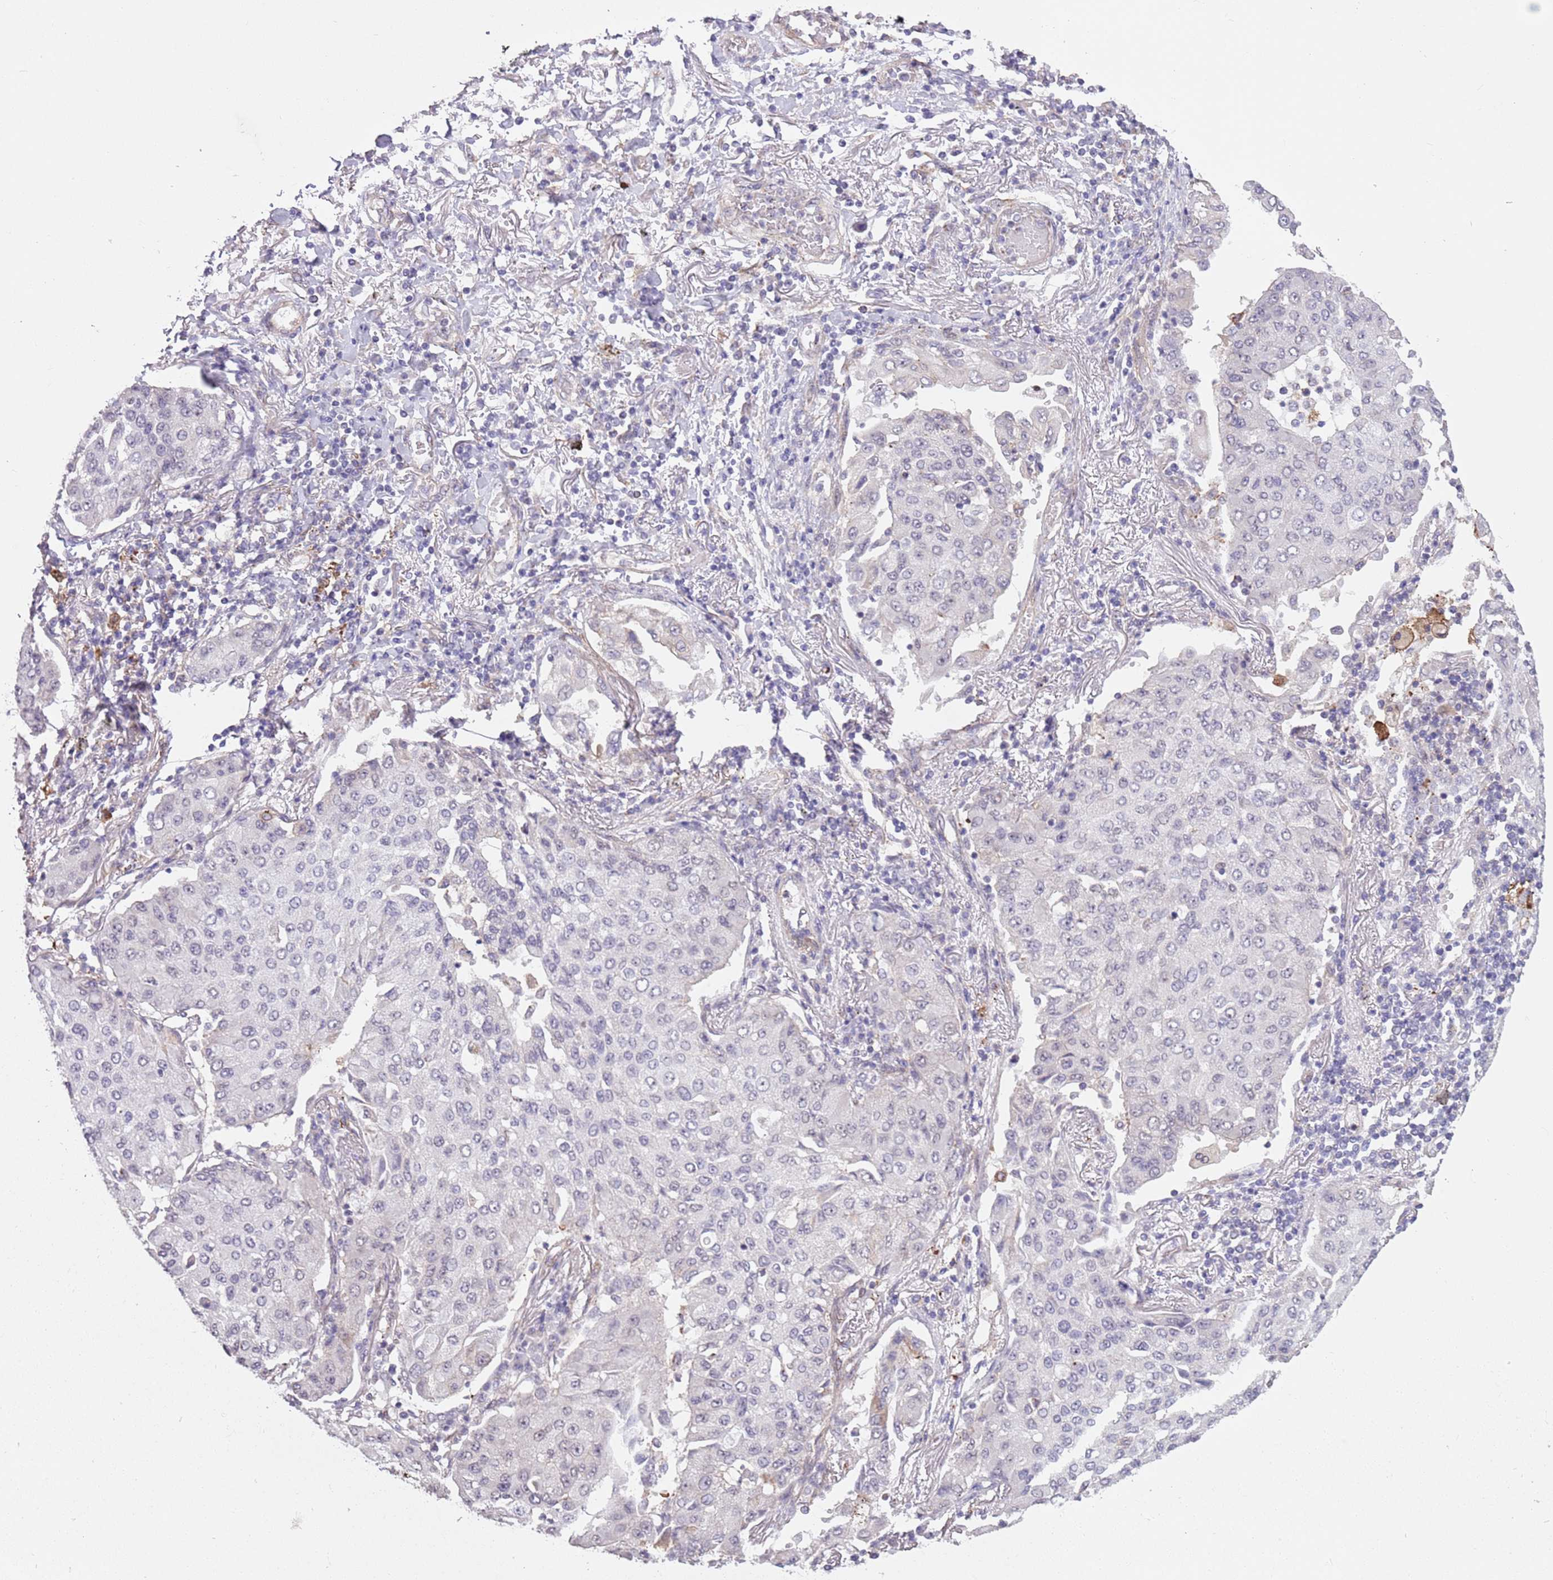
{"staining": {"intensity": "negative", "quantity": "none", "location": "none"}, "tissue": "lung cancer", "cell_type": "Tumor cells", "image_type": "cancer", "snomed": [{"axis": "morphology", "description": "Squamous cell carcinoma, NOS"}, {"axis": "topography", "description": "Lung"}], "caption": "This is an immunohistochemistry micrograph of human lung cancer (squamous cell carcinoma). There is no expression in tumor cells.", "gene": "CREBZF", "patient": {"sex": "male", "age": 74}}